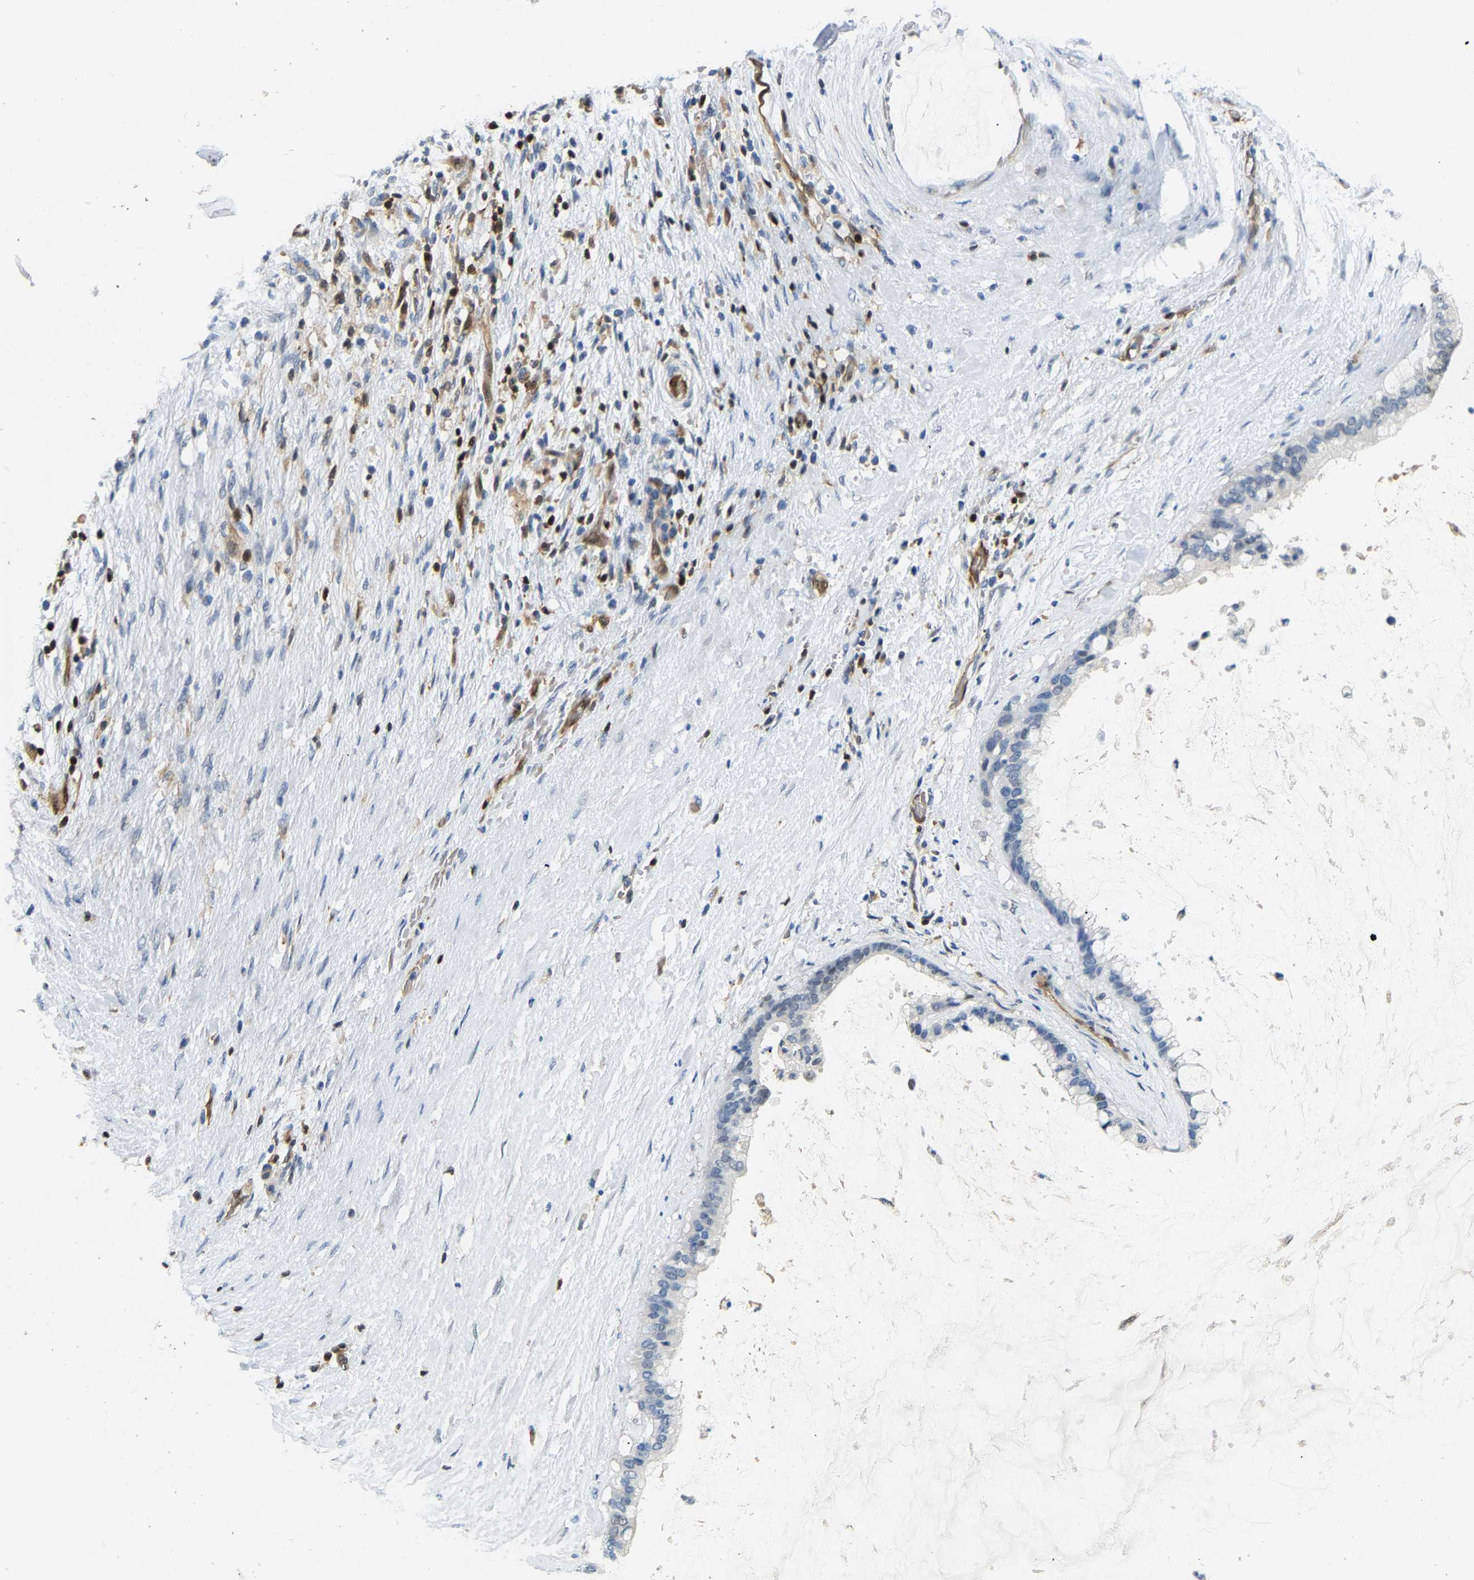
{"staining": {"intensity": "negative", "quantity": "none", "location": "none"}, "tissue": "pancreatic cancer", "cell_type": "Tumor cells", "image_type": "cancer", "snomed": [{"axis": "morphology", "description": "Adenocarcinoma, NOS"}, {"axis": "topography", "description": "Pancreas"}], "caption": "The micrograph exhibits no significant positivity in tumor cells of pancreatic cancer (adenocarcinoma).", "gene": "GIMAP7", "patient": {"sex": "male", "age": 41}}